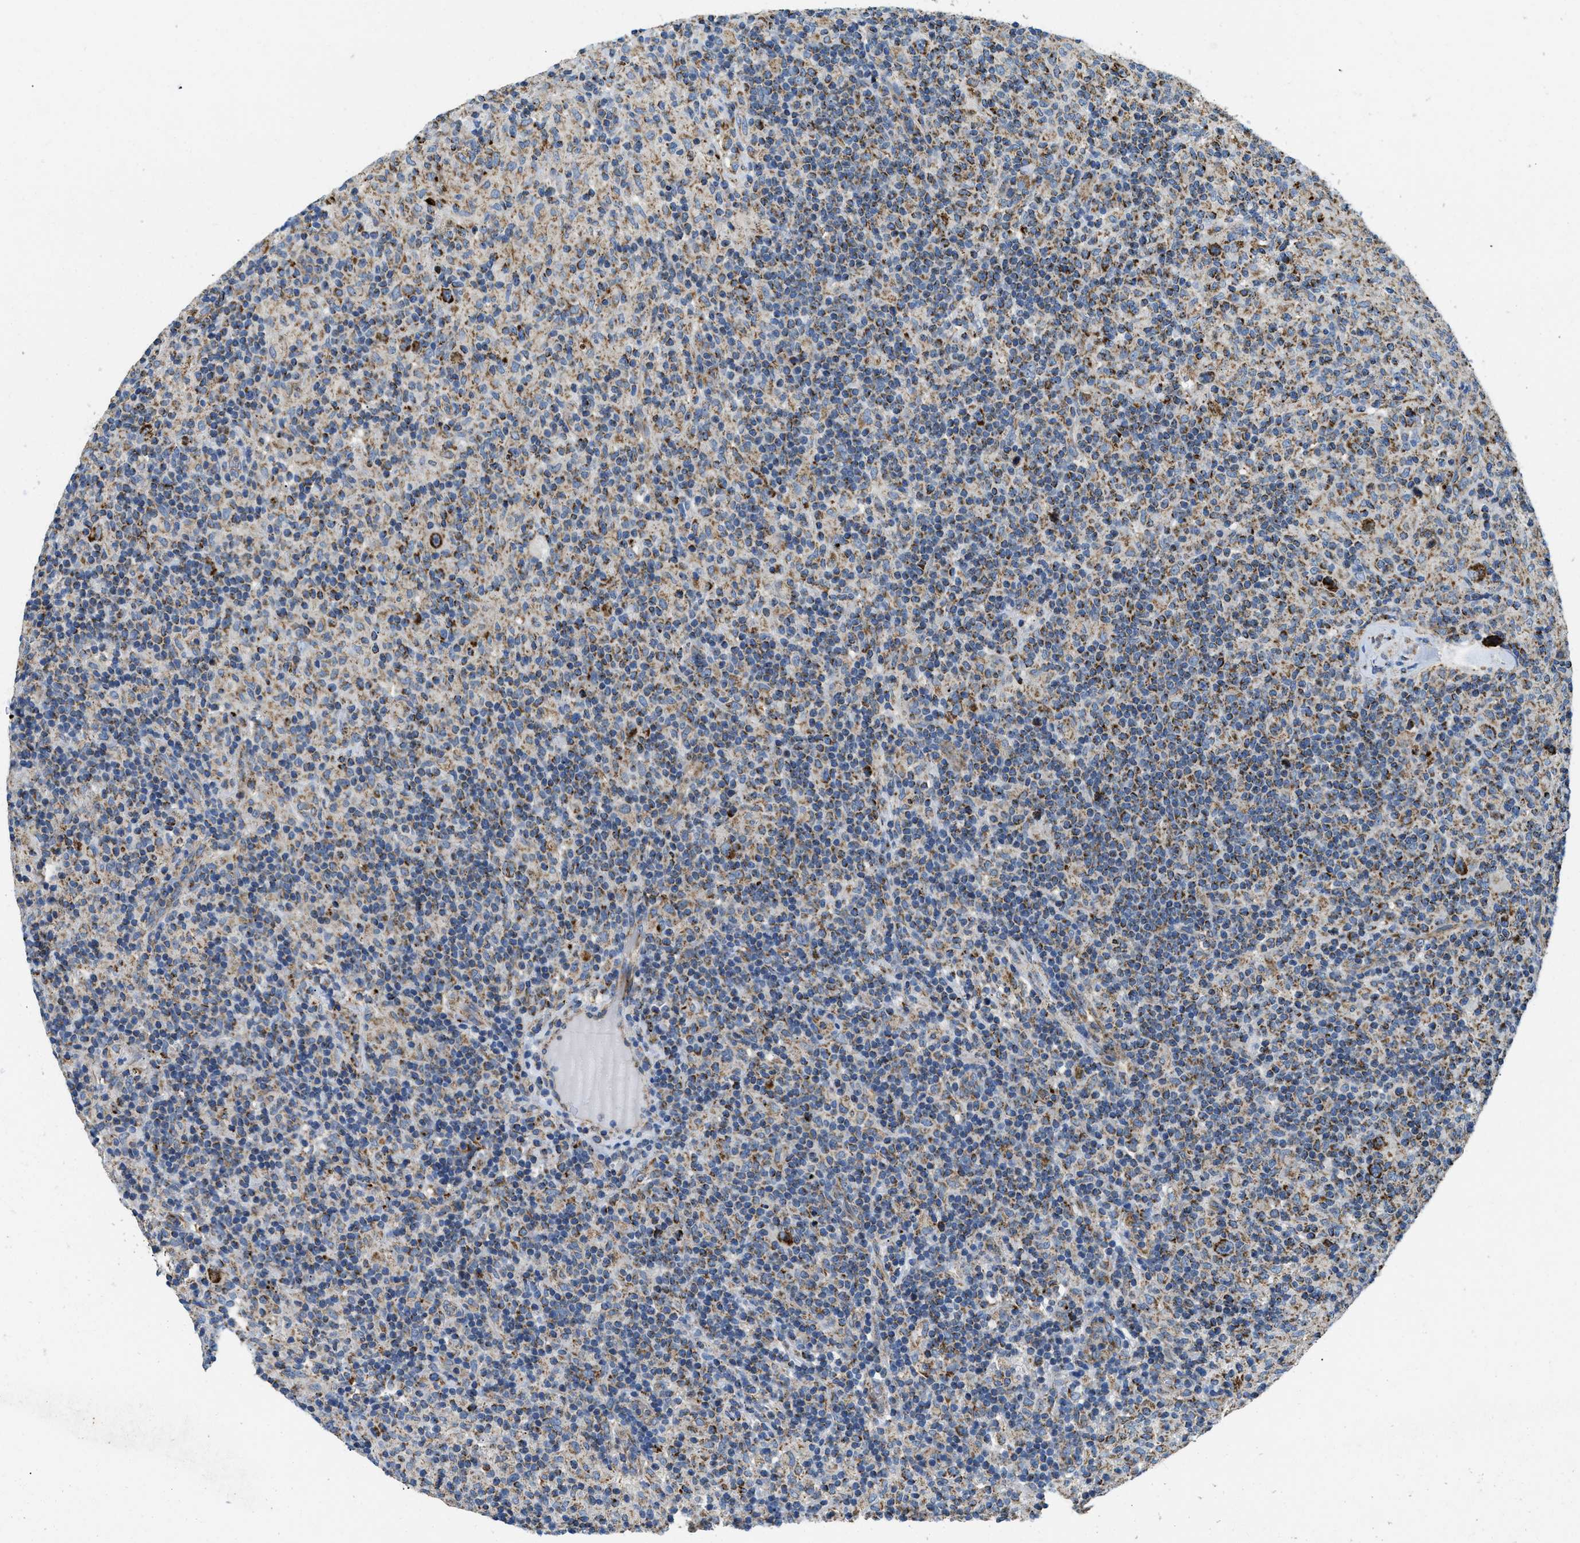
{"staining": {"intensity": "strong", "quantity": ">75%", "location": "cytoplasmic/membranous"}, "tissue": "lymphoma", "cell_type": "Tumor cells", "image_type": "cancer", "snomed": [{"axis": "morphology", "description": "Hodgkin's disease, NOS"}, {"axis": "topography", "description": "Lymph node"}], "caption": "This is a histology image of IHC staining of lymphoma, which shows strong expression in the cytoplasmic/membranous of tumor cells.", "gene": "STK33", "patient": {"sex": "male", "age": 70}}